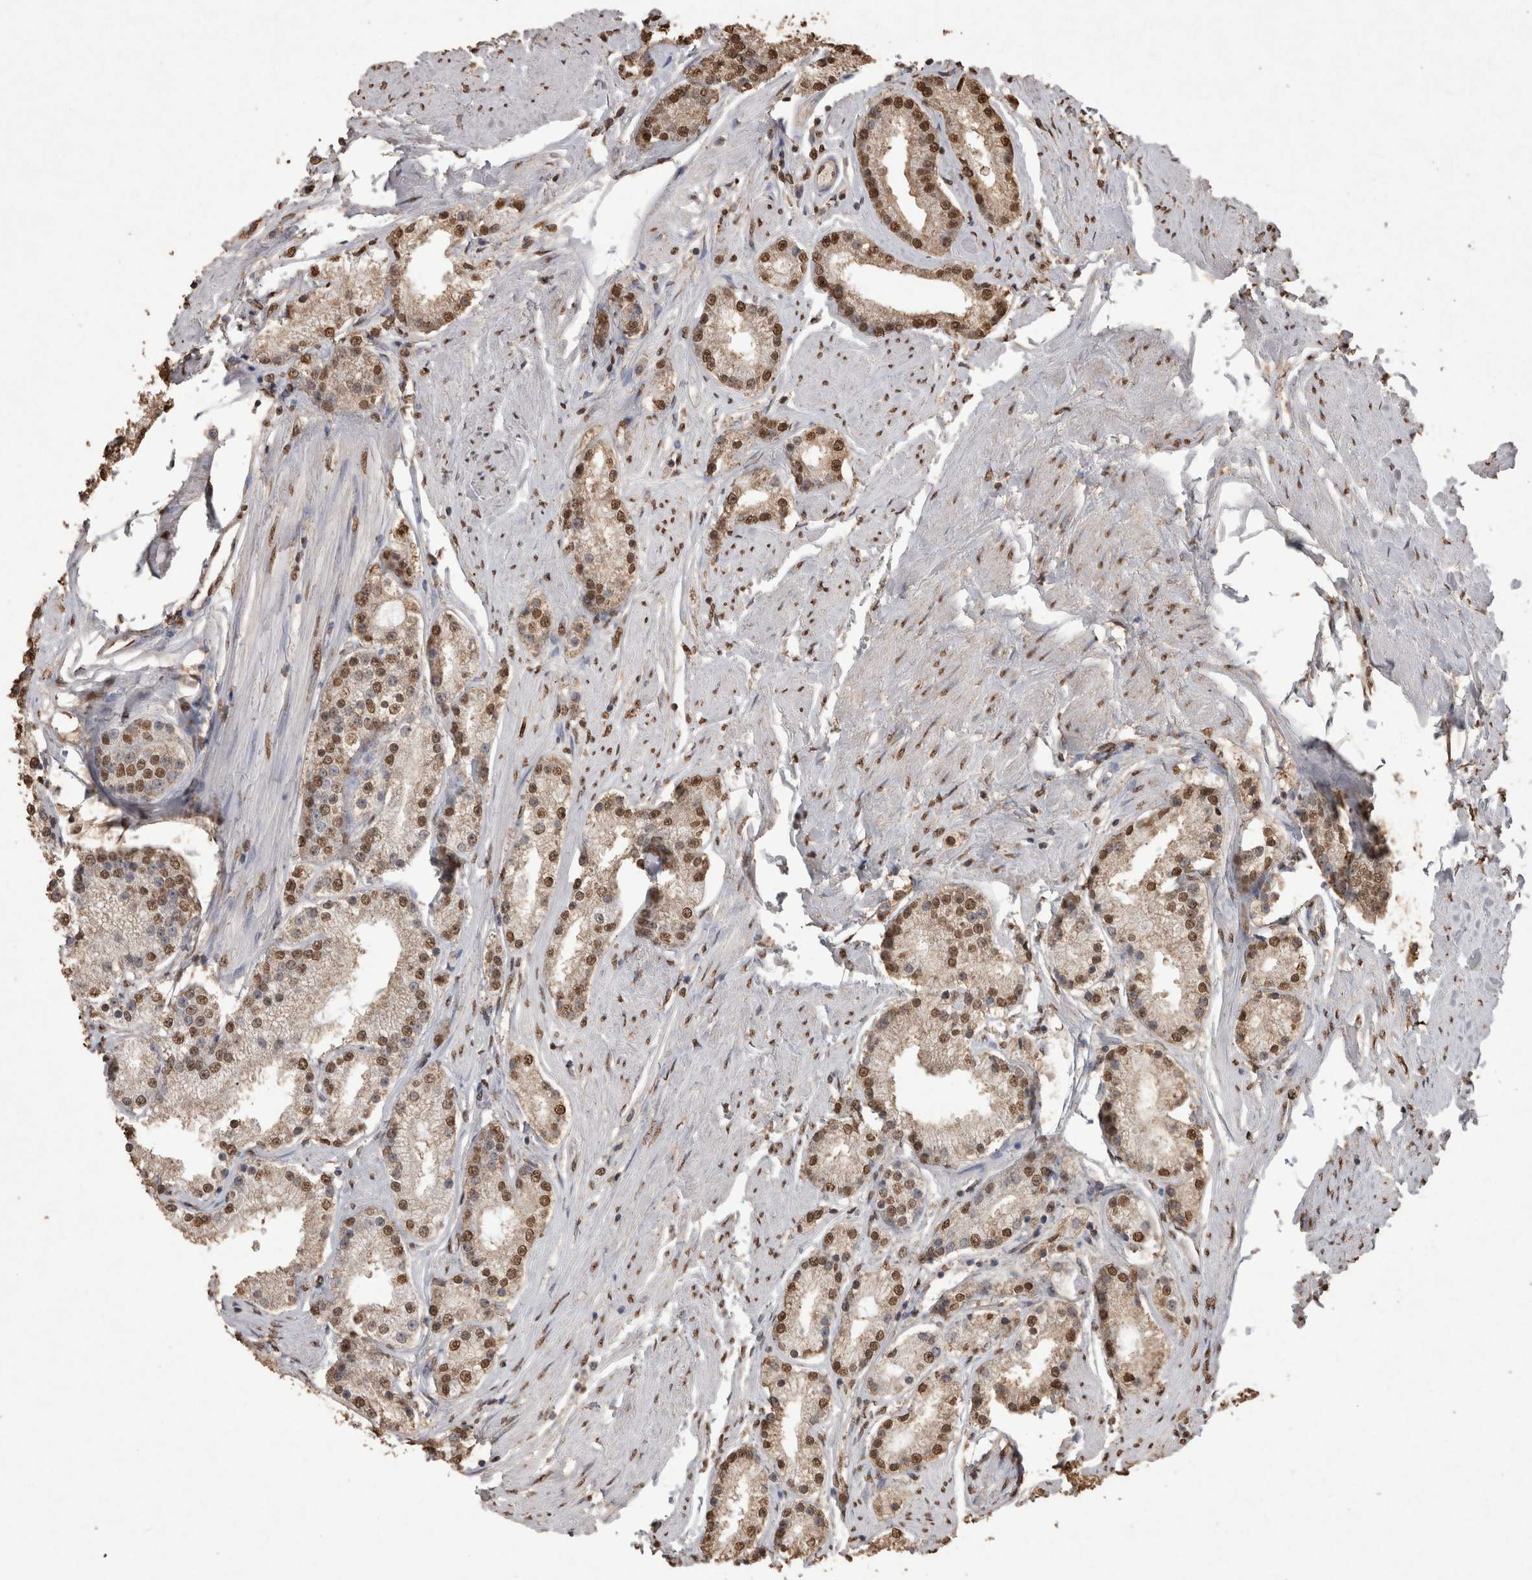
{"staining": {"intensity": "moderate", "quantity": ">75%", "location": "nuclear"}, "tissue": "prostate cancer", "cell_type": "Tumor cells", "image_type": "cancer", "snomed": [{"axis": "morphology", "description": "Adenocarcinoma, Low grade"}, {"axis": "topography", "description": "Prostate"}], "caption": "Human prostate cancer stained with a protein marker demonstrates moderate staining in tumor cells.", "gene": "POU5F1", "patient": {"sex": "male", "age": 63}}